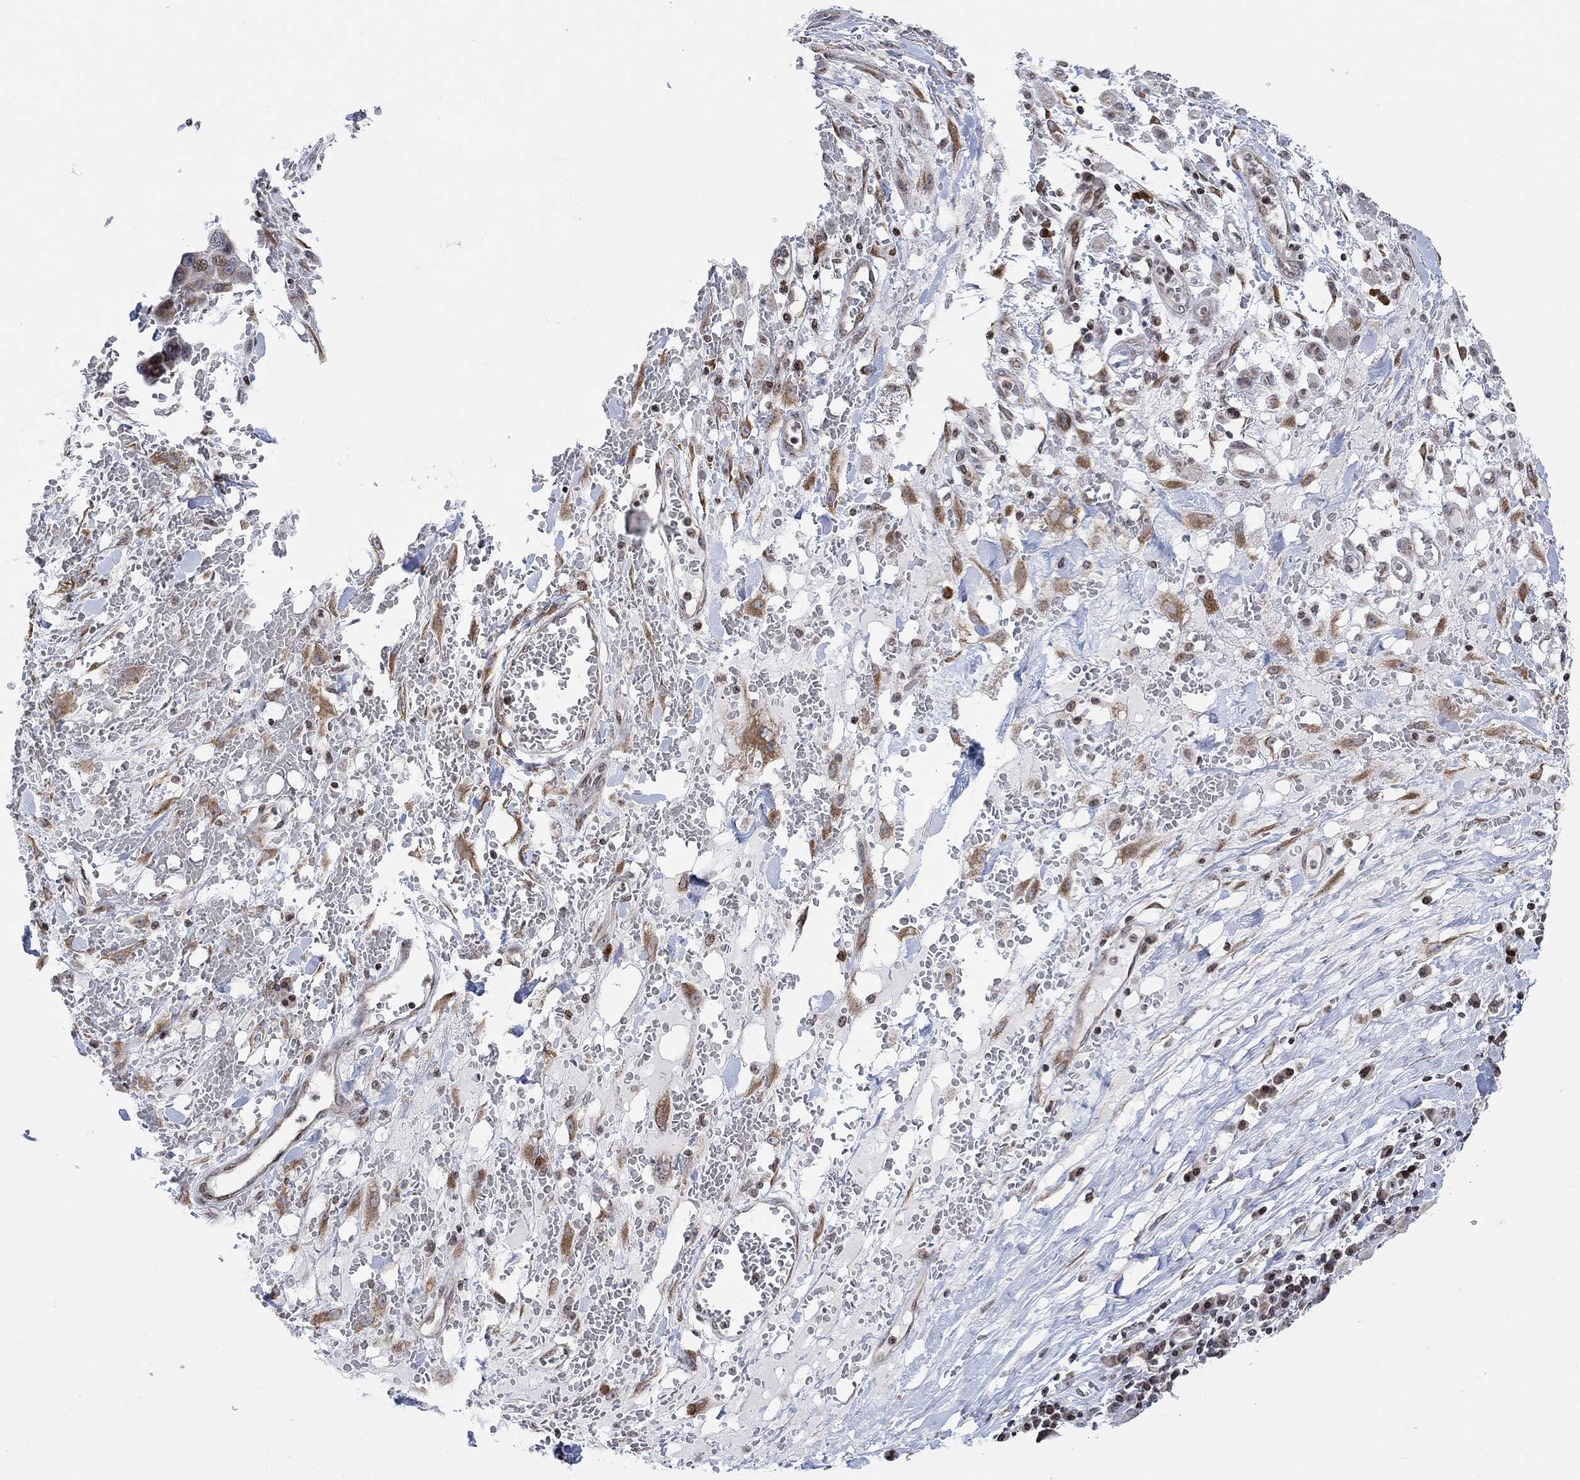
{"staining": {"intensity": "moderate", "quantity": "25%-75%", "location": "cytoplasmic/membranous"}, "tissue": "melanoma", "cell_type": "Tumor cells", "image_type": "cancer", "snomed": [{"axis": "morphology", "description": "Malignant melanoma, NOS"}, {"axis": "topography", "description": "Skin"}], "caption": "Protein staining of melanoma tissue displays moderate cytoplasmic/membranous staining in about 25%-75% of tumor cells.", "gene": "ABHD14A", "patient": {"sex": "female", "age": 91}}